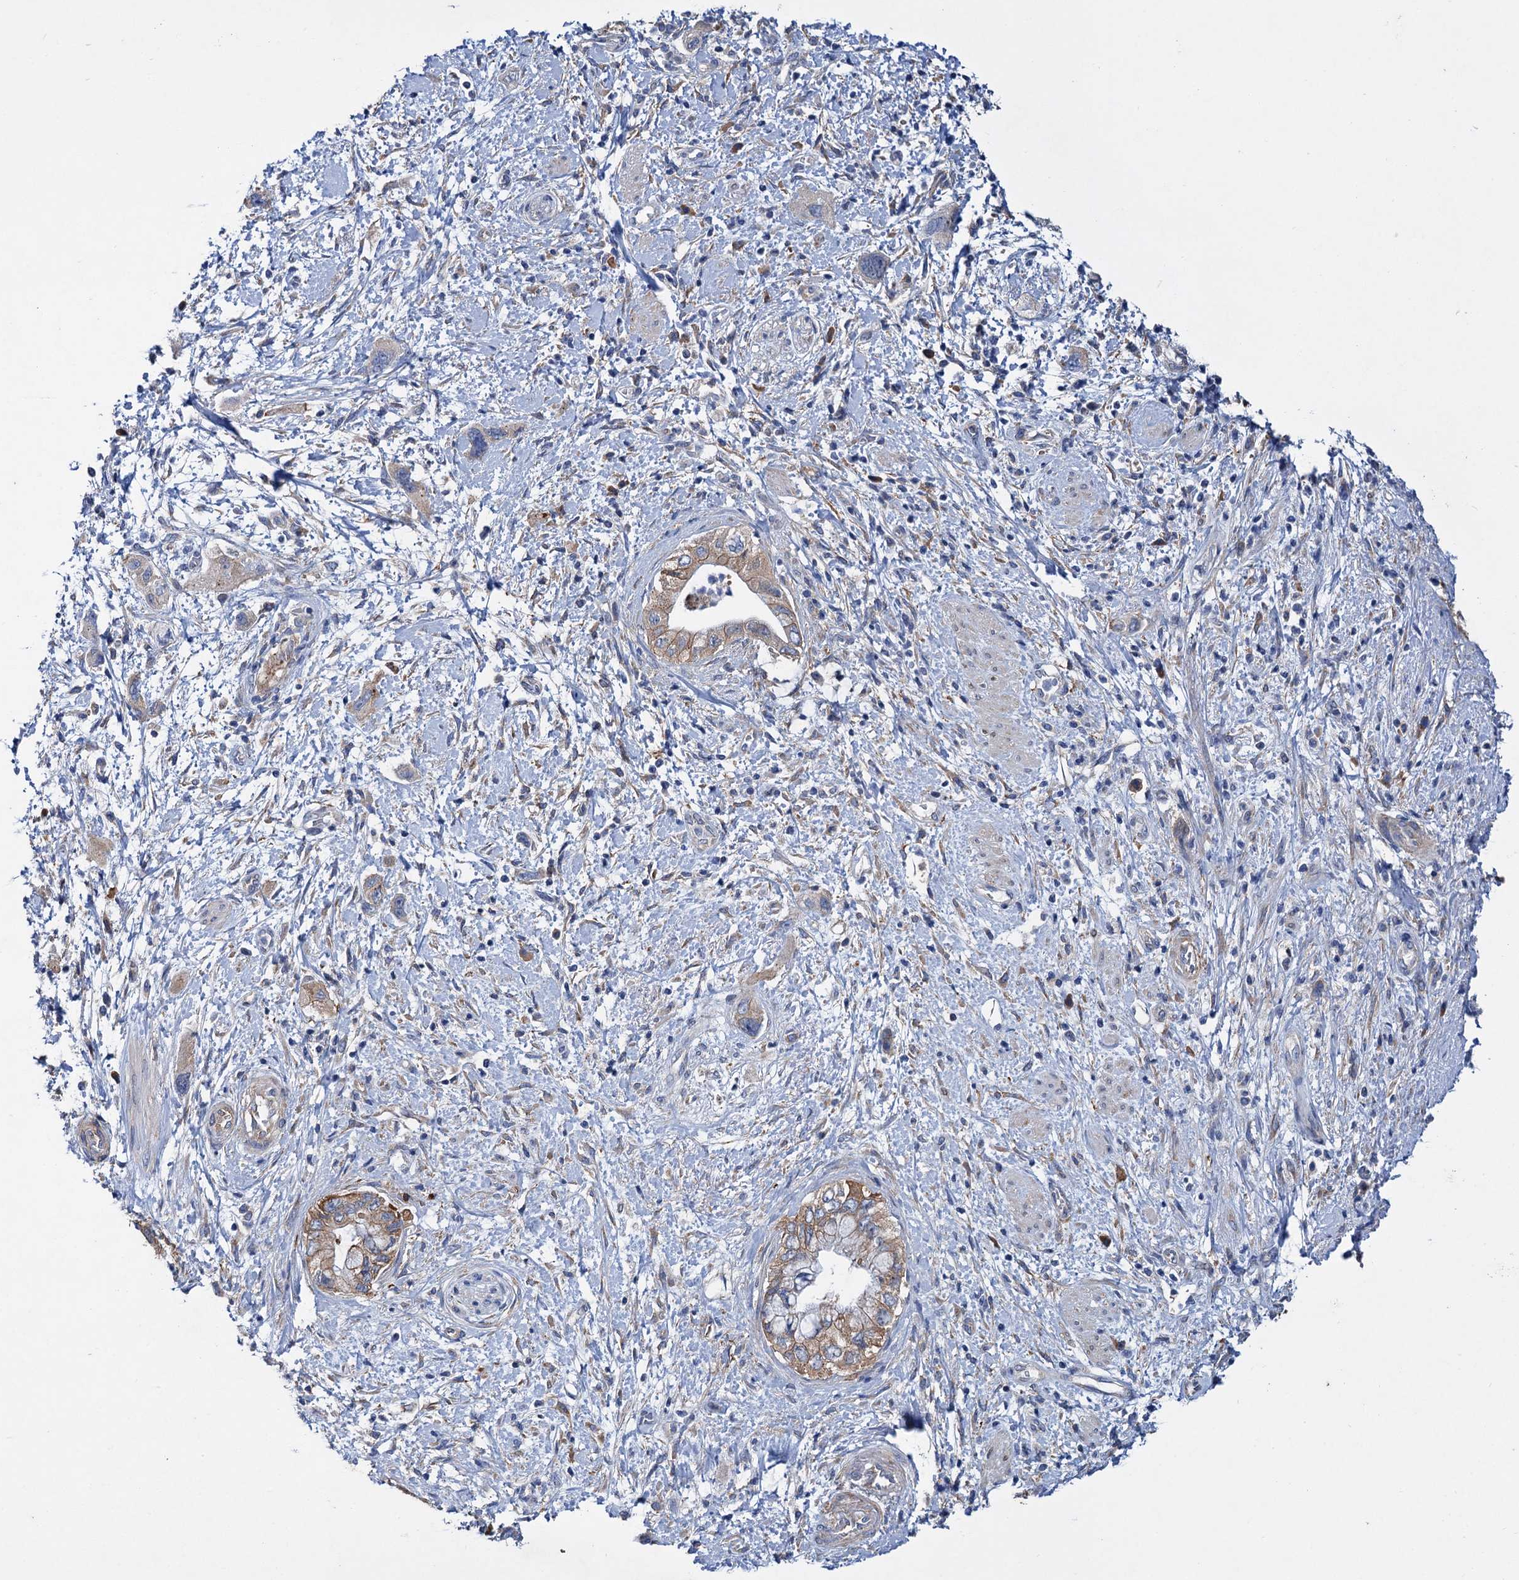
{"staining": {"intensity": "moderate", "quantity": "25%-75%", "location": "cytoplasmic/membranous"}, "tissue": "pancreatic cancer", "cell_type": "Tumor cells", "image_type": "cancer", "snomed": [{"axis": "morphology", "description": "Adenocarcinoma, NOS"}, {"axis": "topography", "description": "Pancreas"}], "caption": "A high-resolution photomicrograph shows immunohistochemistry (IHC) staining of pancreatic adenocarcinoma, which displays moderate cytoplasmic/membranous staining in about 25%-75% of tumor cells.", "gene": "TRIM55", "patient": {"sex": "female", "age": 73}}